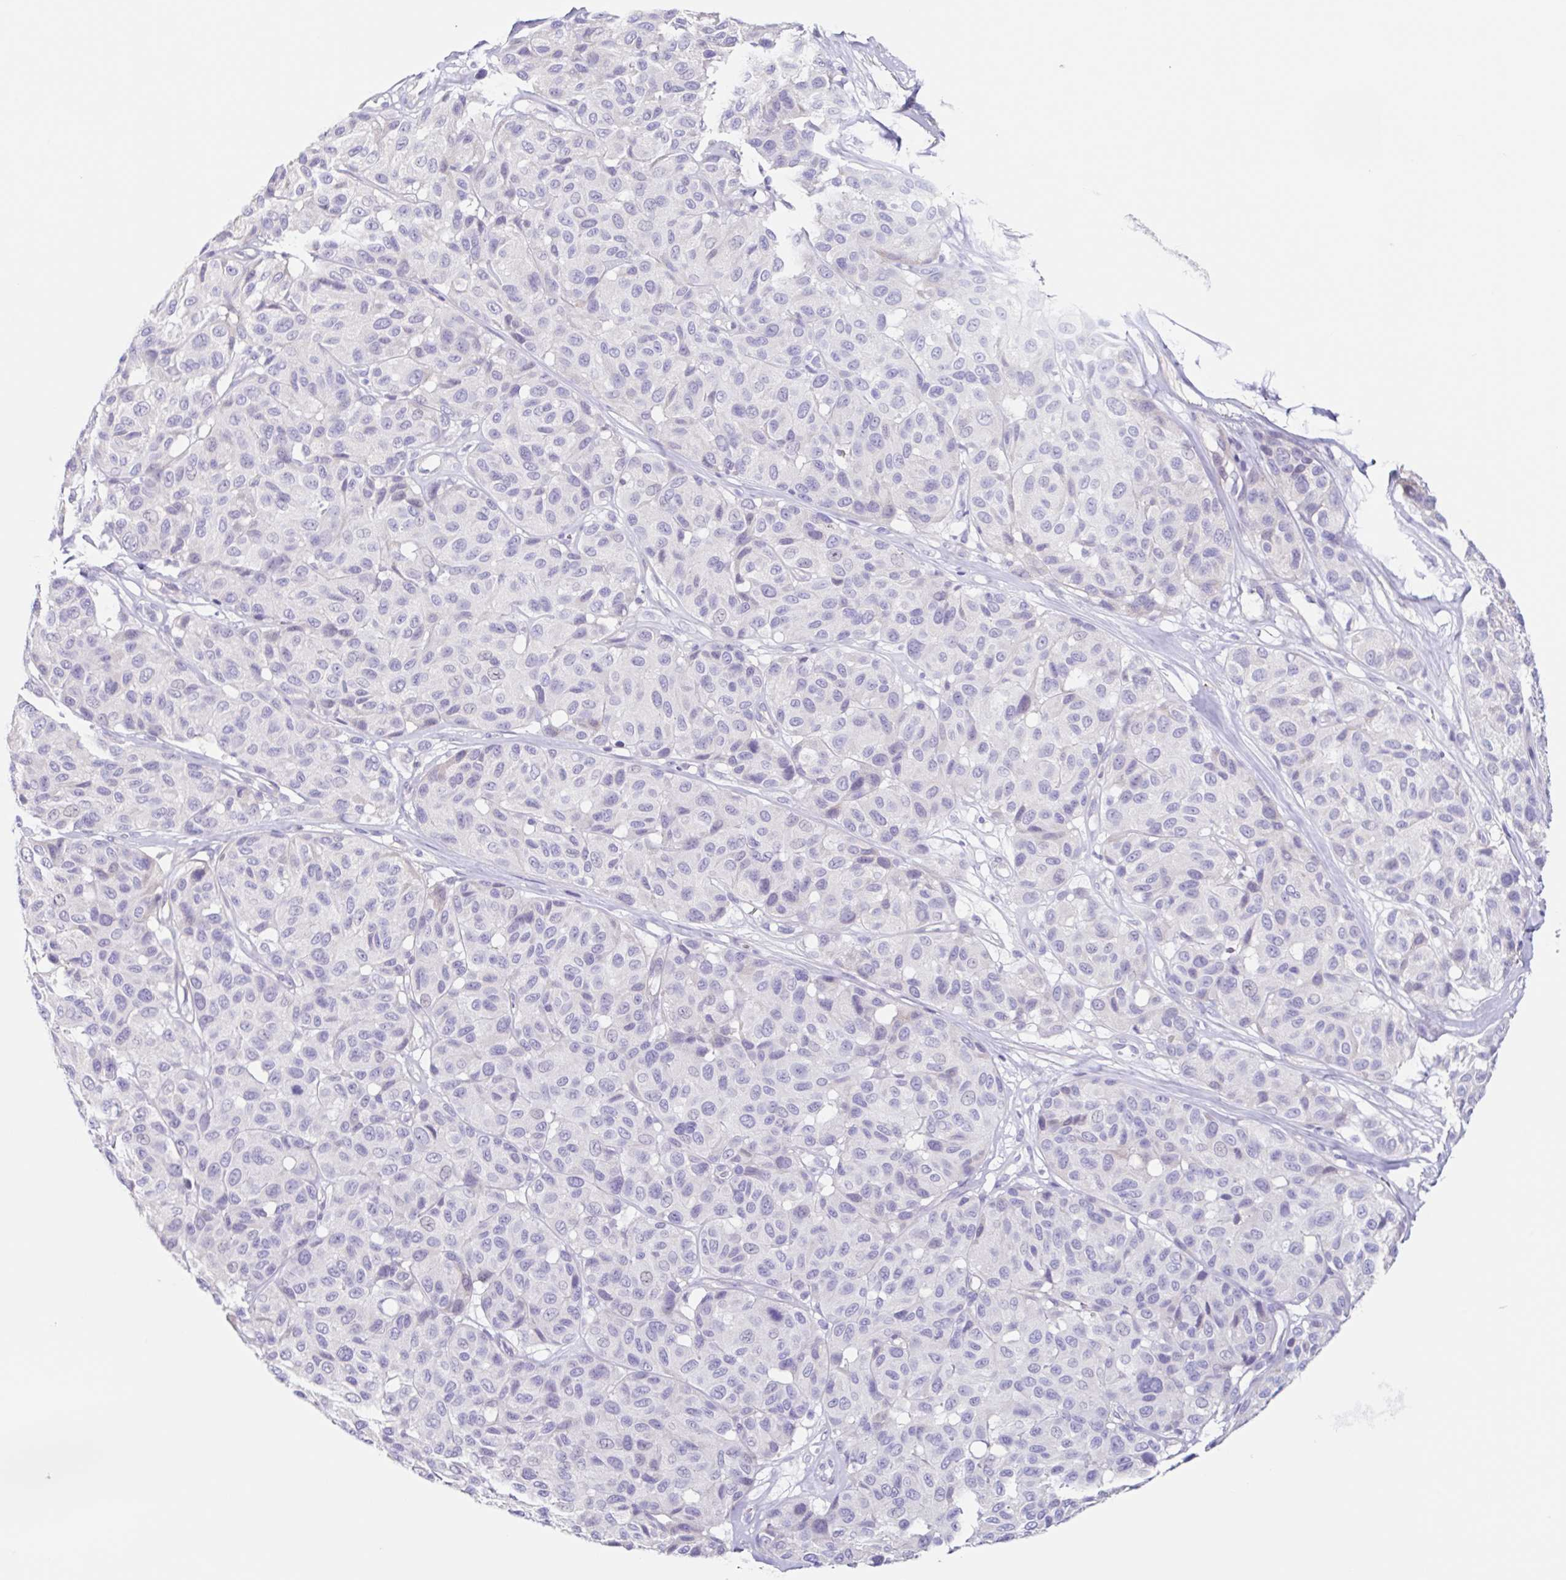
{"staining": {"intensity": "negative", "quantity": "none", "location": "none"}, "tissue": "melanoma", "cell_type": "Tumor cells", "image_type": "cancer", "snomed": [{"axis": "morphology", "description": "Malignant melanoma, NOS"}, {"axis": "topography", "description": "Skin"}], "caption": "A high-resolution micrograph shows immunohistochemistry (IHC) staining of melanoma, which displays no significant positivity in tumor cells. The staining was performed using DAB to visualize the protein expression in brown, while the nuclei were stained in blue with hematoxylin (Magnification: 20x).", "gene": "DCAF17", "patient": {"sex": "female", "age": 66}}